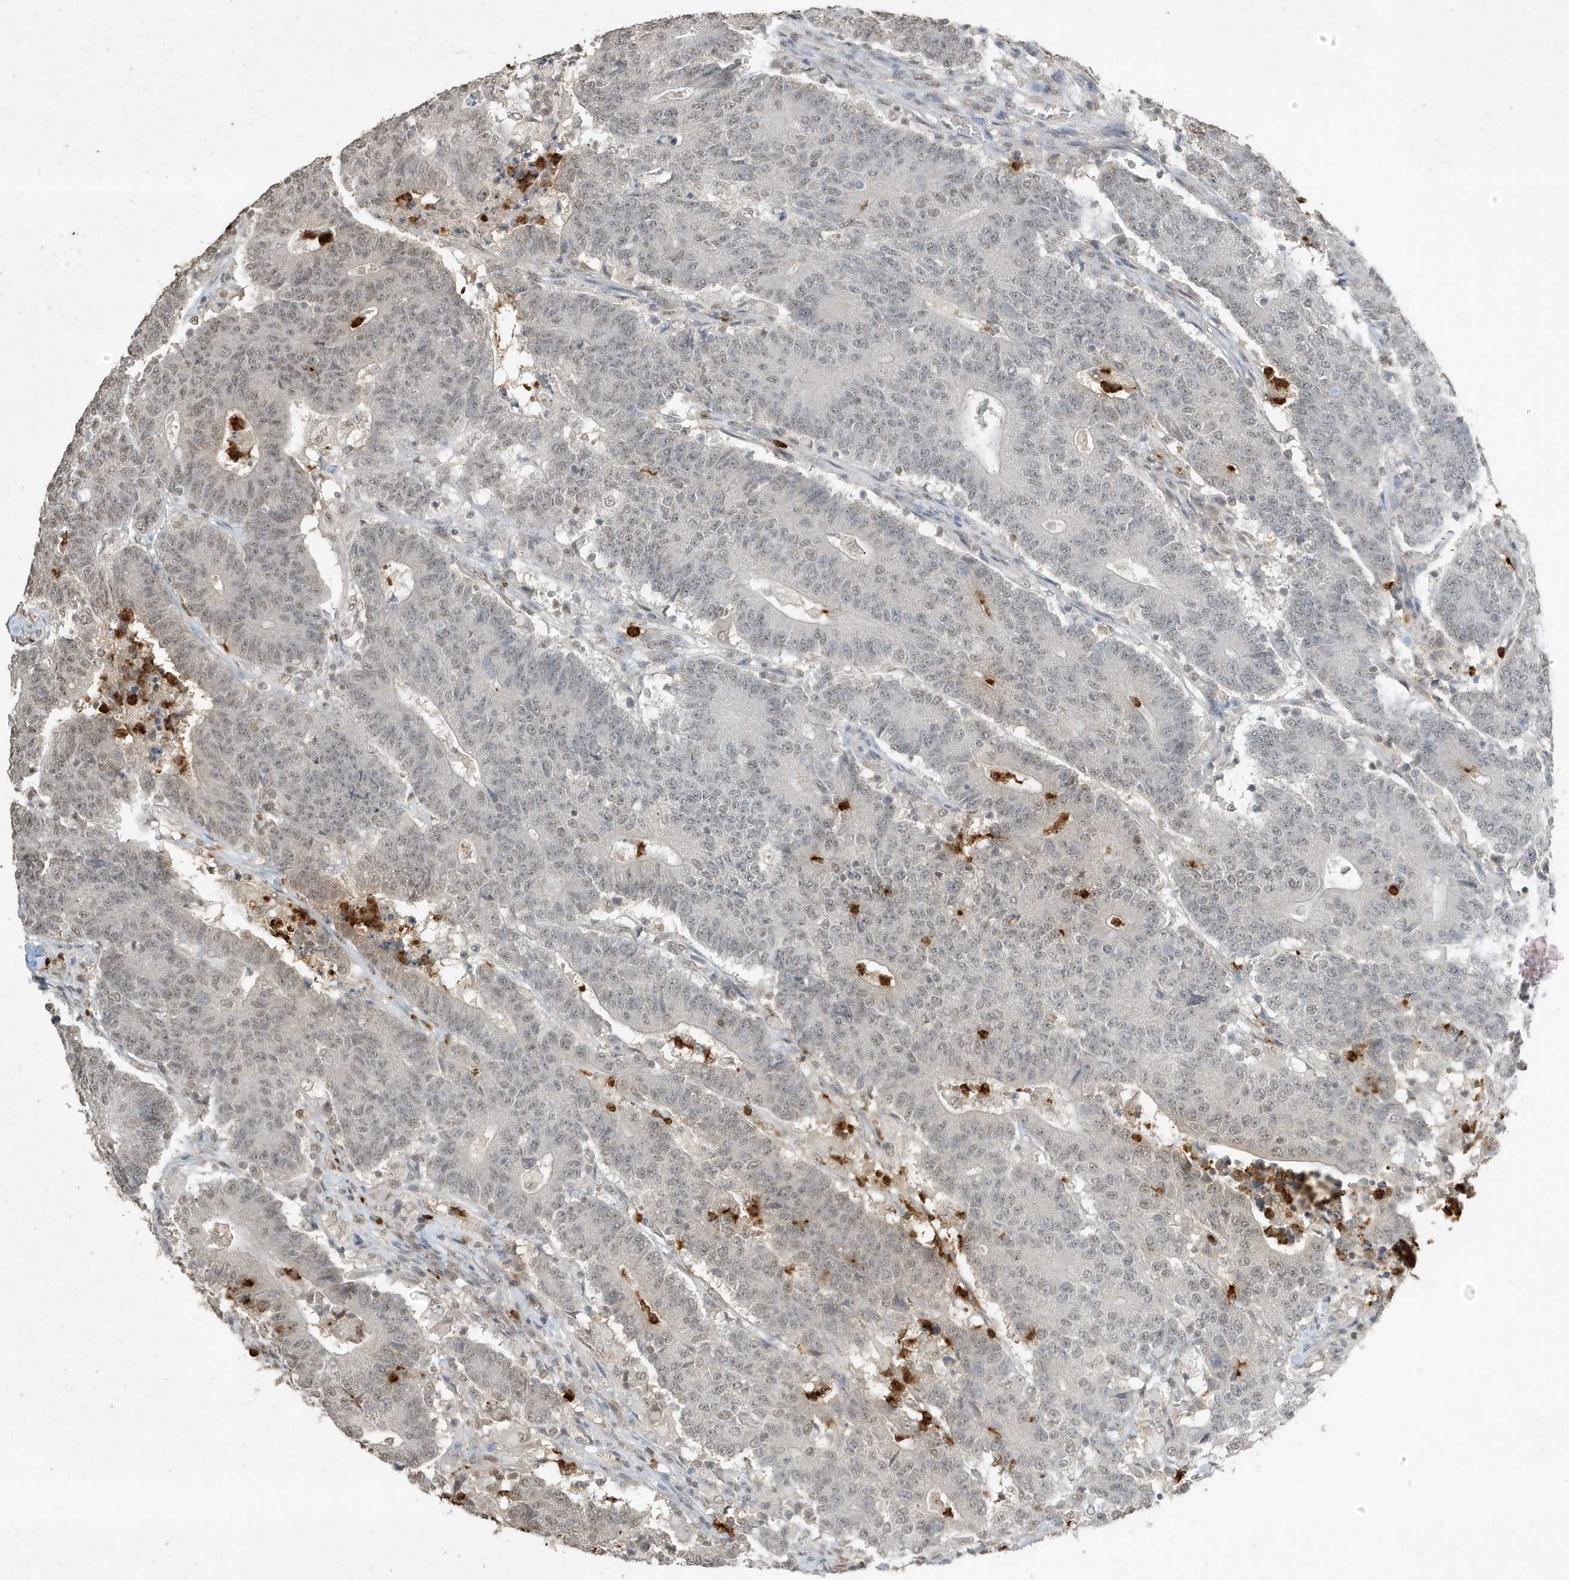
{"staining": {"intensity": "weak", "quantity": "25%-75%", "location": "nuclear"}, "tissue": "colorectal cancer", "cell_type": "Tumor cells", "image_type": "cancer", "snomed": [{"axis": "morphology", "description": "Normal tissue, NOS"}, {"axis": "morphology", "description": "Adenocarcinoma, NOS"}, {"axis": "topography", "description": "Colon"}], "caption": "Immunohistochemical staining of colorectal cancer exhibits low levels of weak nuclear positivity in about 25%-75% of tumor cells.", "gene": "DEFA1", "patient": {"sex": "female", "age": 75}}